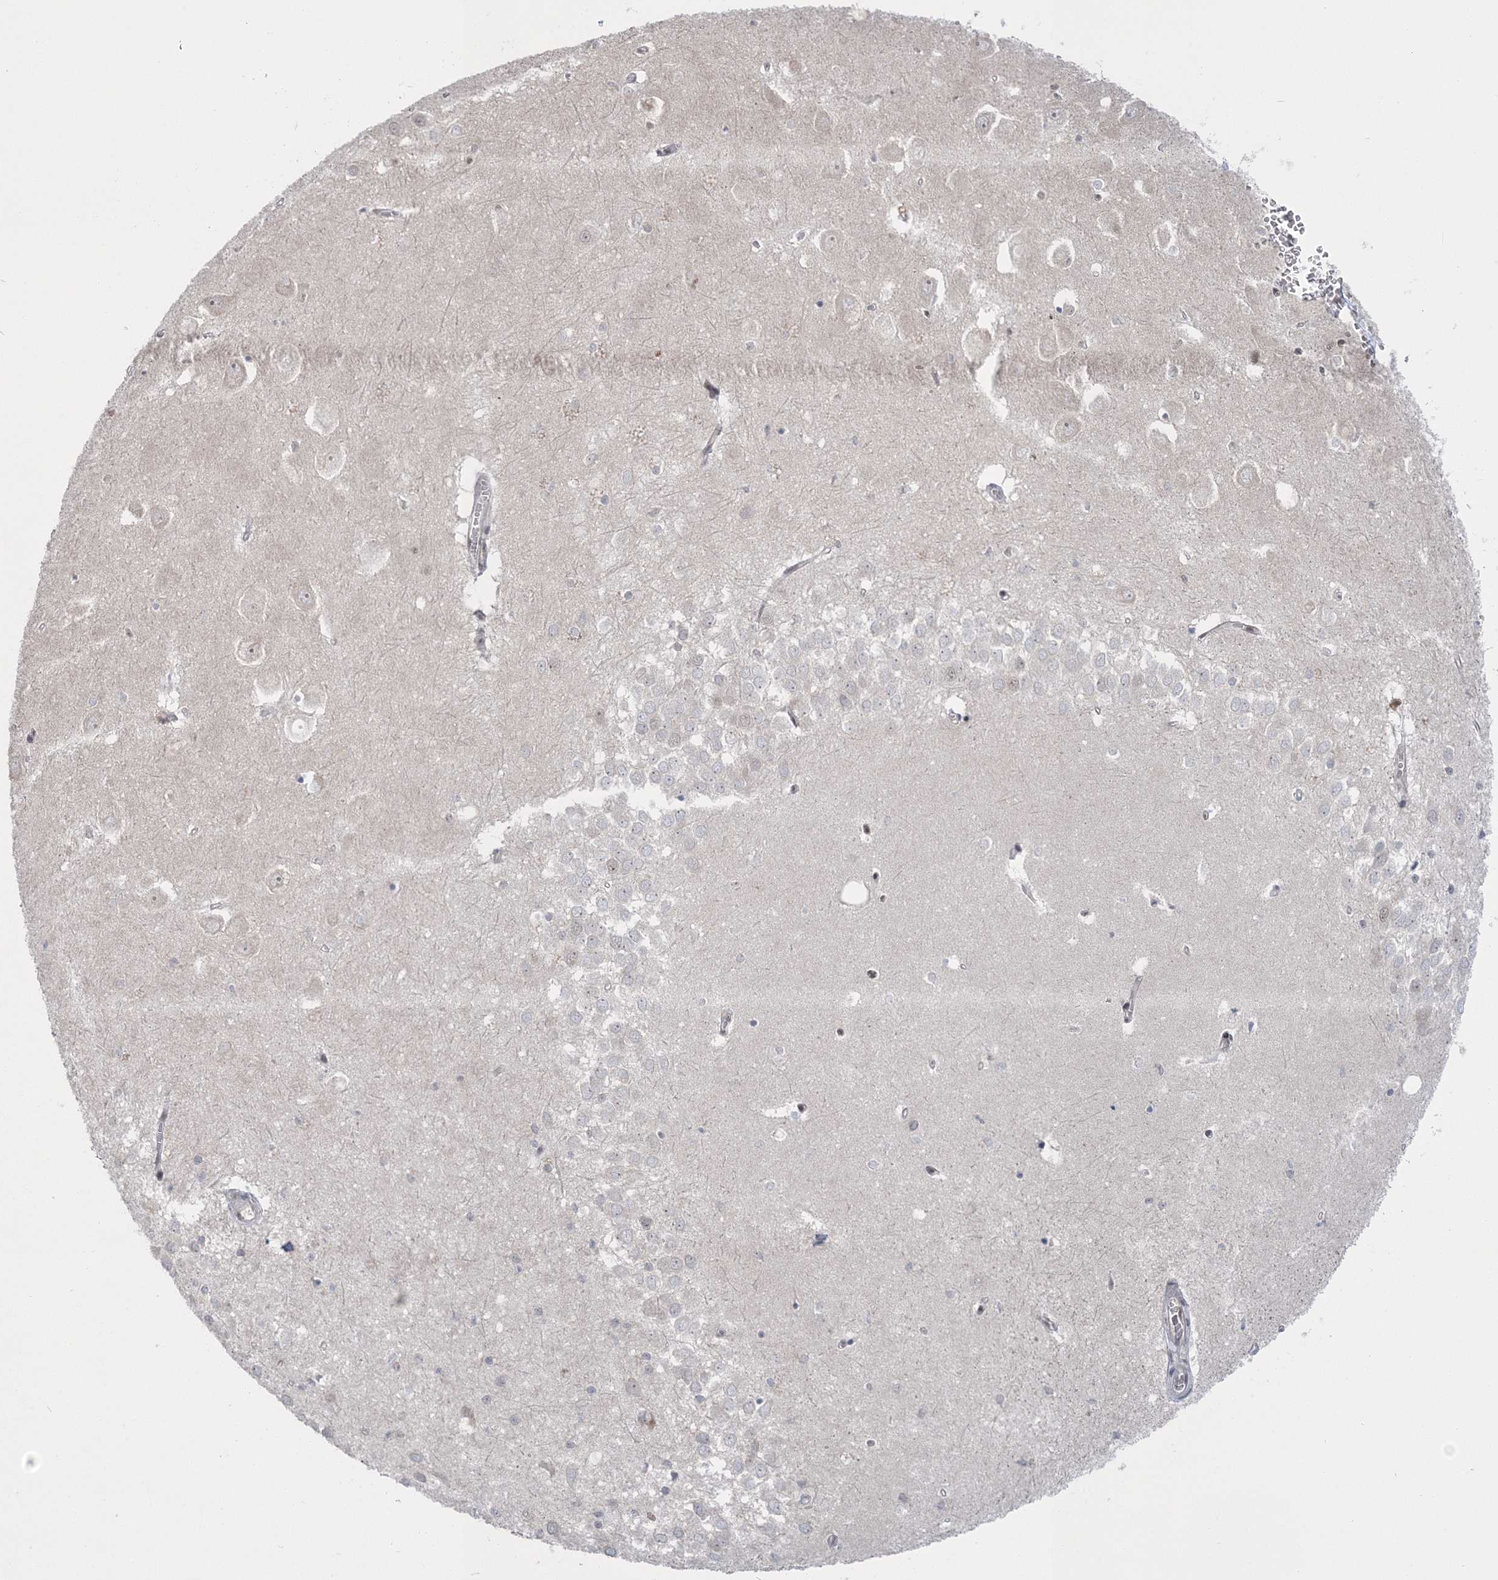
{"staining": {"intensity": "negative", "quantity": "none", "location": "none"}, "tissue": "hippocampus", "cell_type": "Glial cells", "image_type": "normal", "snomed": [{"axis": "morphology", "description": "Normal tissue, NOS"}, {"axis": "topography", "description": "Hippocampus"}], "caption": "Immunohistochemistry (IHC) of unremarkable hippocampus demonstrates no expression in glial cells. Brightfield microscopy of IHC stained with DAB (brown) and hematoxylin (blue), captured at high magnification.", "gene": "PDS5A", "patient": {"sex": "female", "age": 64}}